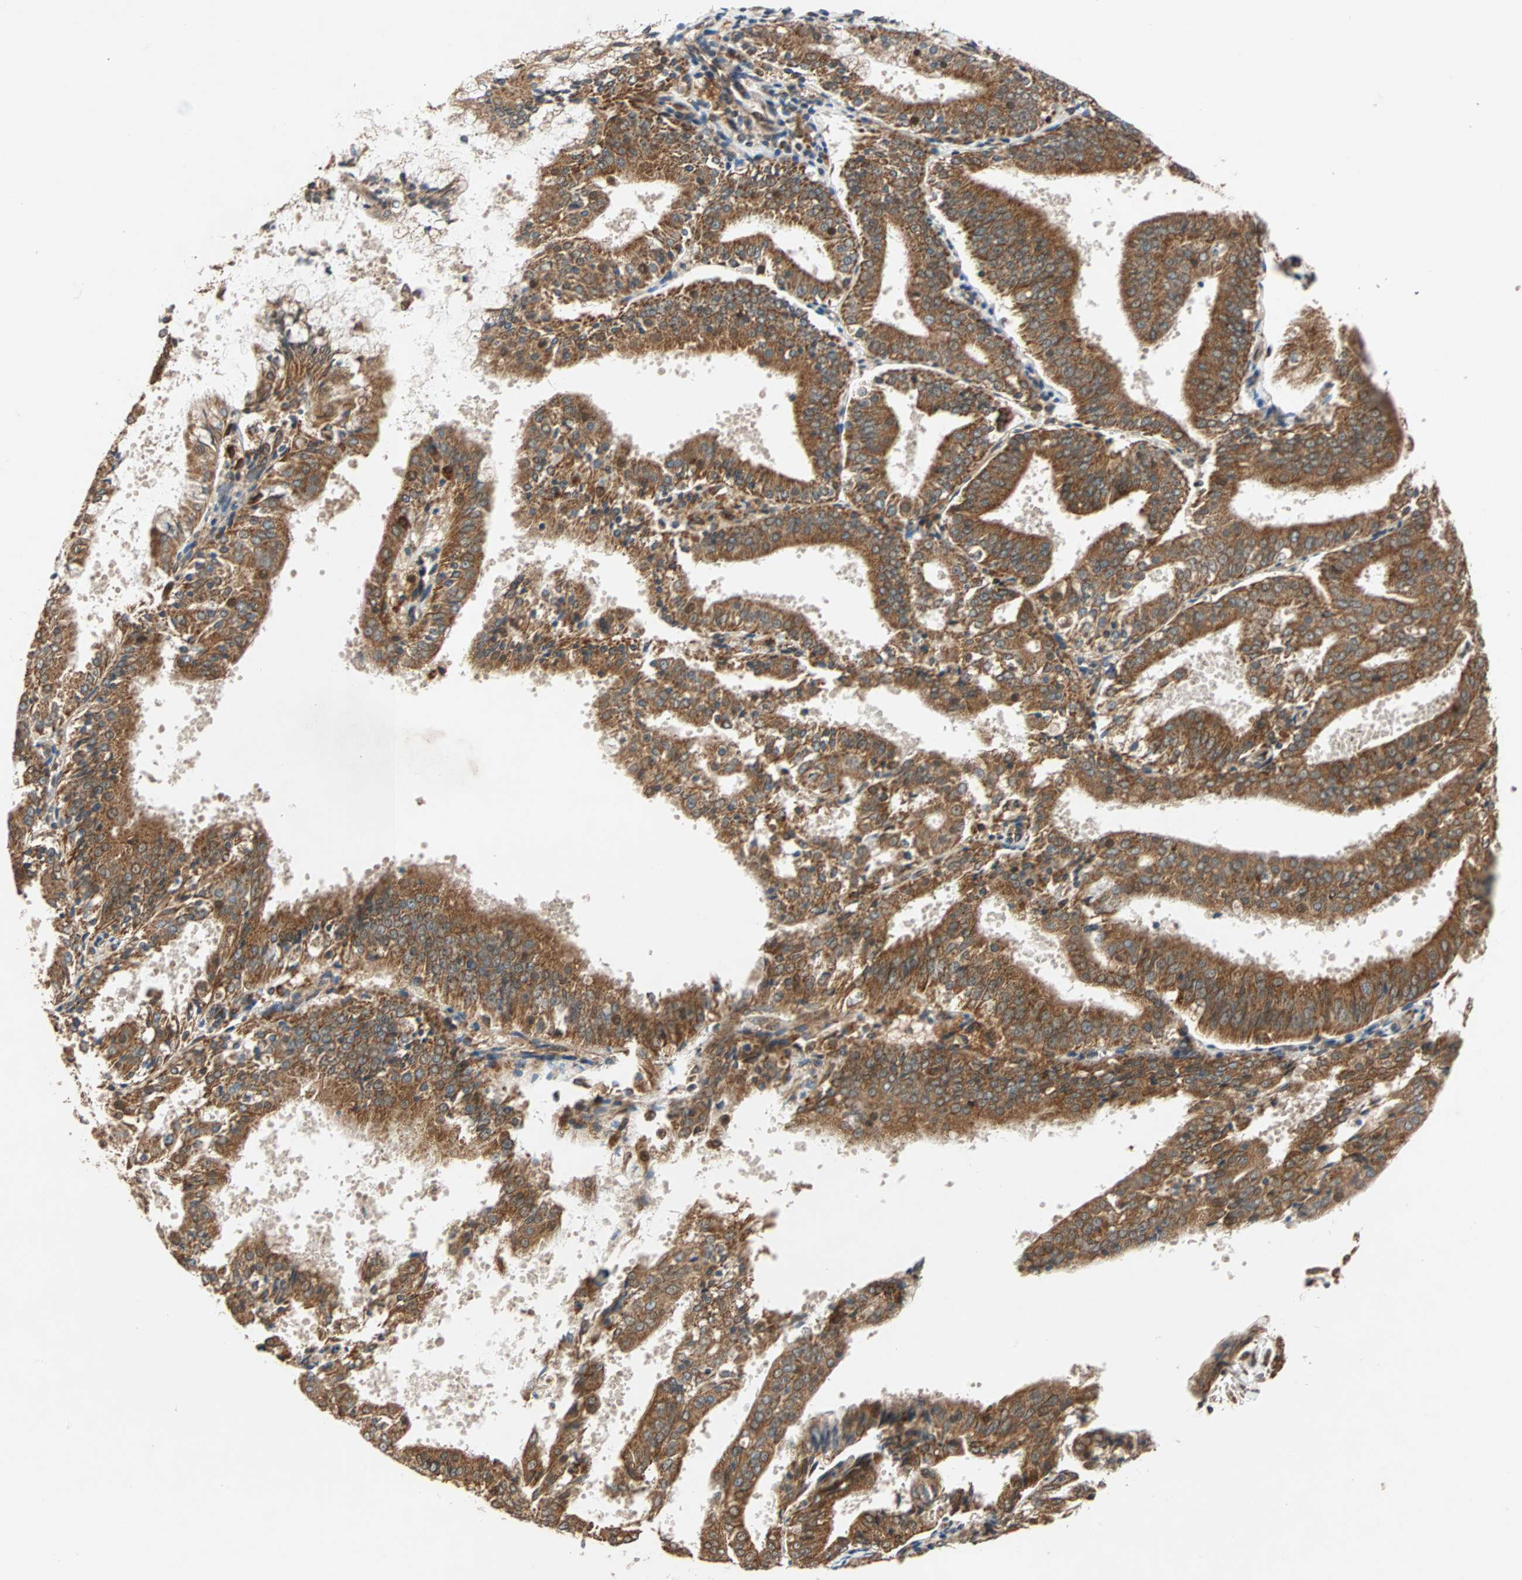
{"staining": {"intensity": "strong", "quantity": ">75%", "location": "cytoplasmic/membranous"}, "tissue": "endometrial cancer", "cell_type": "Tumor cells", "image_type": "cancer", "snomed": [{"axis": "morphology", "description": "Adenocarcinoma, NOS"}, {"axis": "topography", "description": "Endometrium"}], "caption": "Endometrial cancer stained with DAB (3,3'-diaminobenzidine) immunohistochemistry (IHC) demonstrates high levels of strong cytoplasmic/membranous positivity in approximately >75% of tumor cells. (Brightfield microscopy of DAB IHC at high magnification).", "gene": "AUP1", "patient": {"sex": "female", "age": 63}}